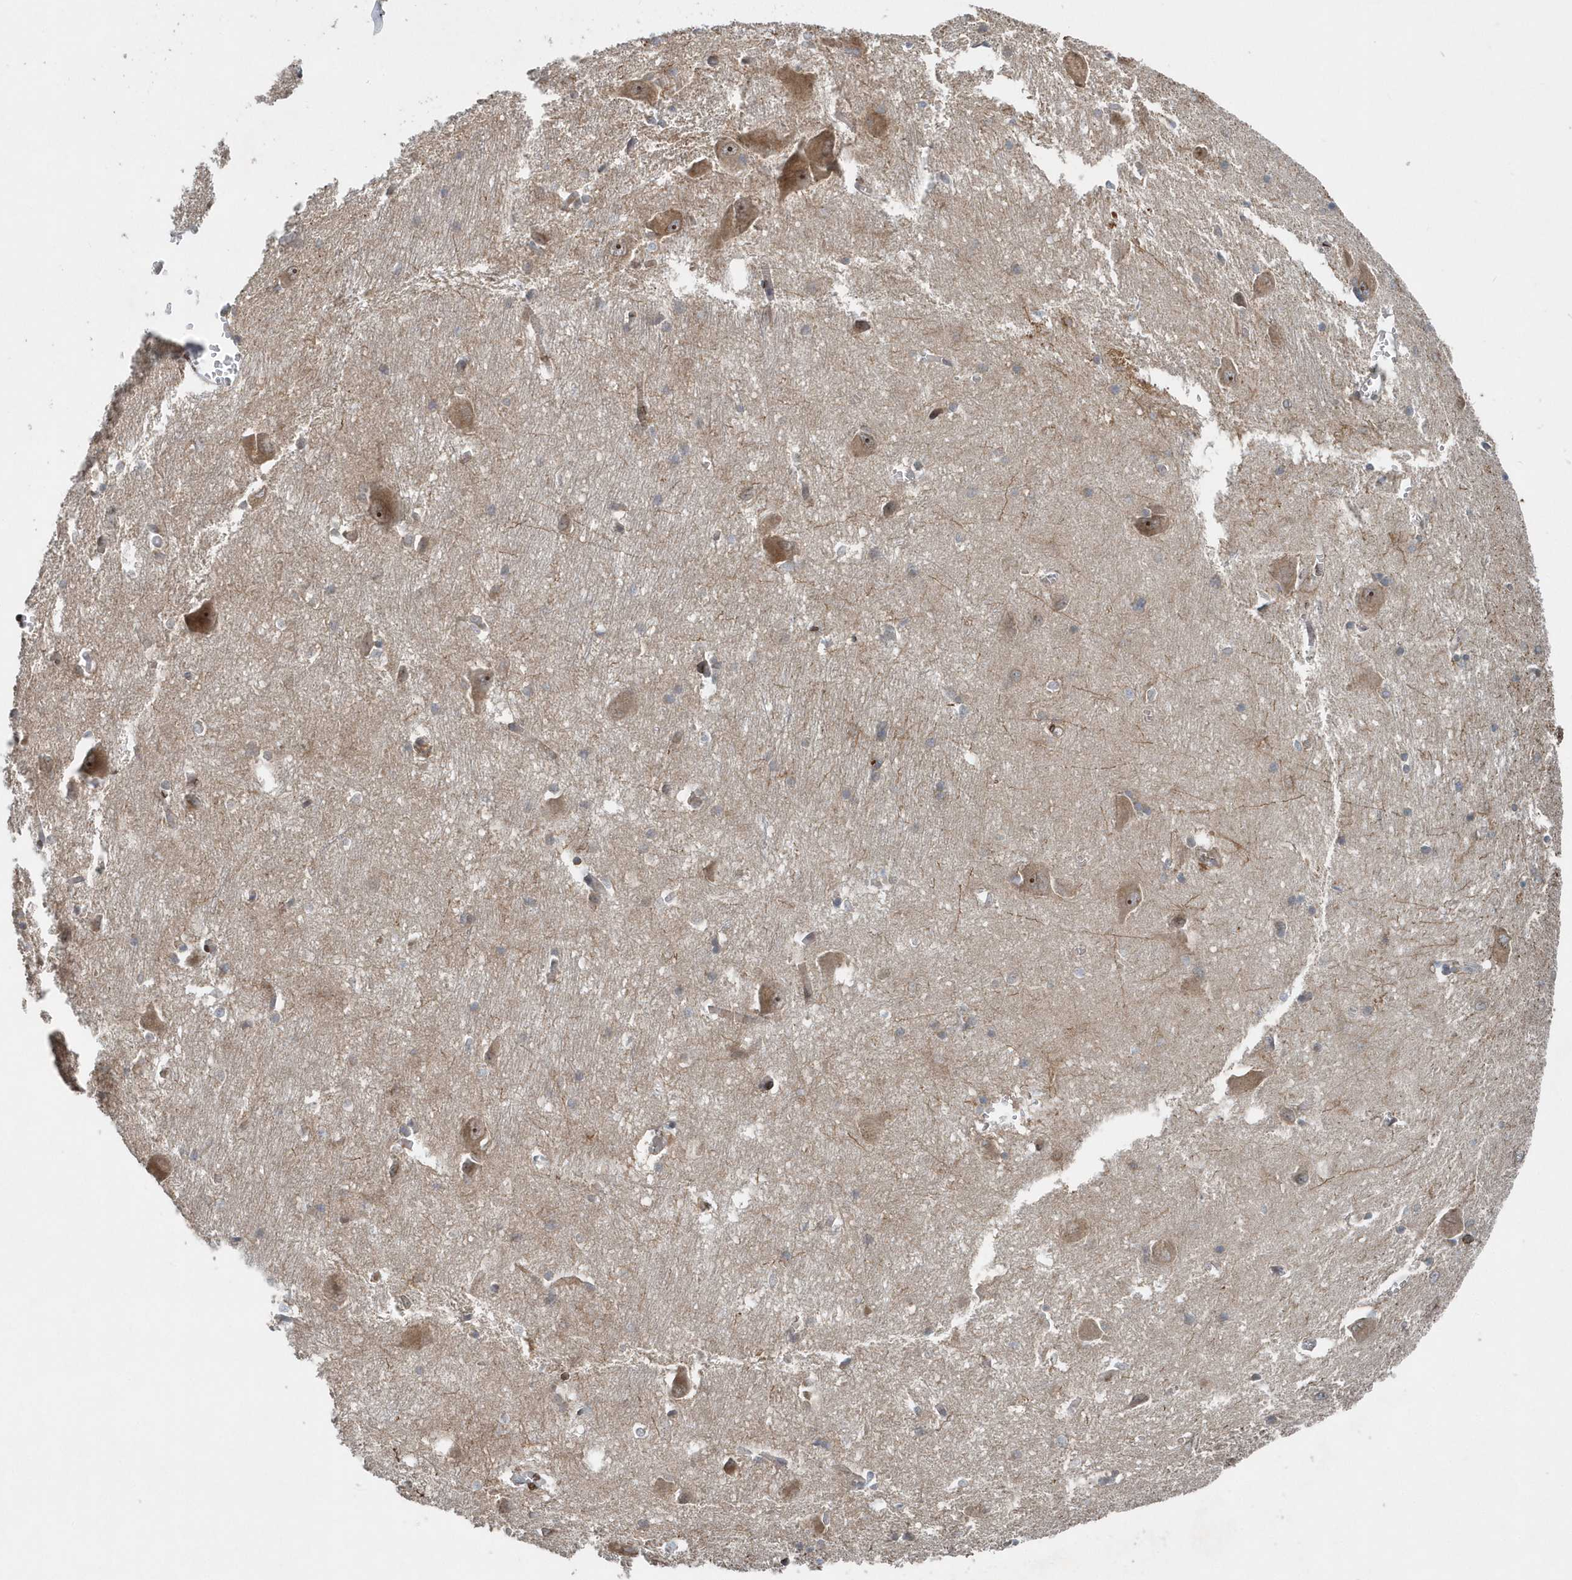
{"staining": {"intensity": "moderate", "quantity": "<25%", "location": "cytoplasmic/membranous"}, "tissue": "caudate", "cell_type": "Glial cells", "image_type": "normal", "snomed": [{"axis": "morphology", "description": "Normal tissue, NOS"}, {"axis": "topography", "description": "Lateral ventricle wall"}], "caption": "Immunohistochemical staining of benign human caudate exhibits moderate cytoplasmic/membranous protein staining in about <25% of glial cells. (Stains: DAB in brown, nuclei in blue, Microscopy: brightfield microscopy at high magnification).", "gene": "MCC", "patient": {"sex": "male", "age": 37}}